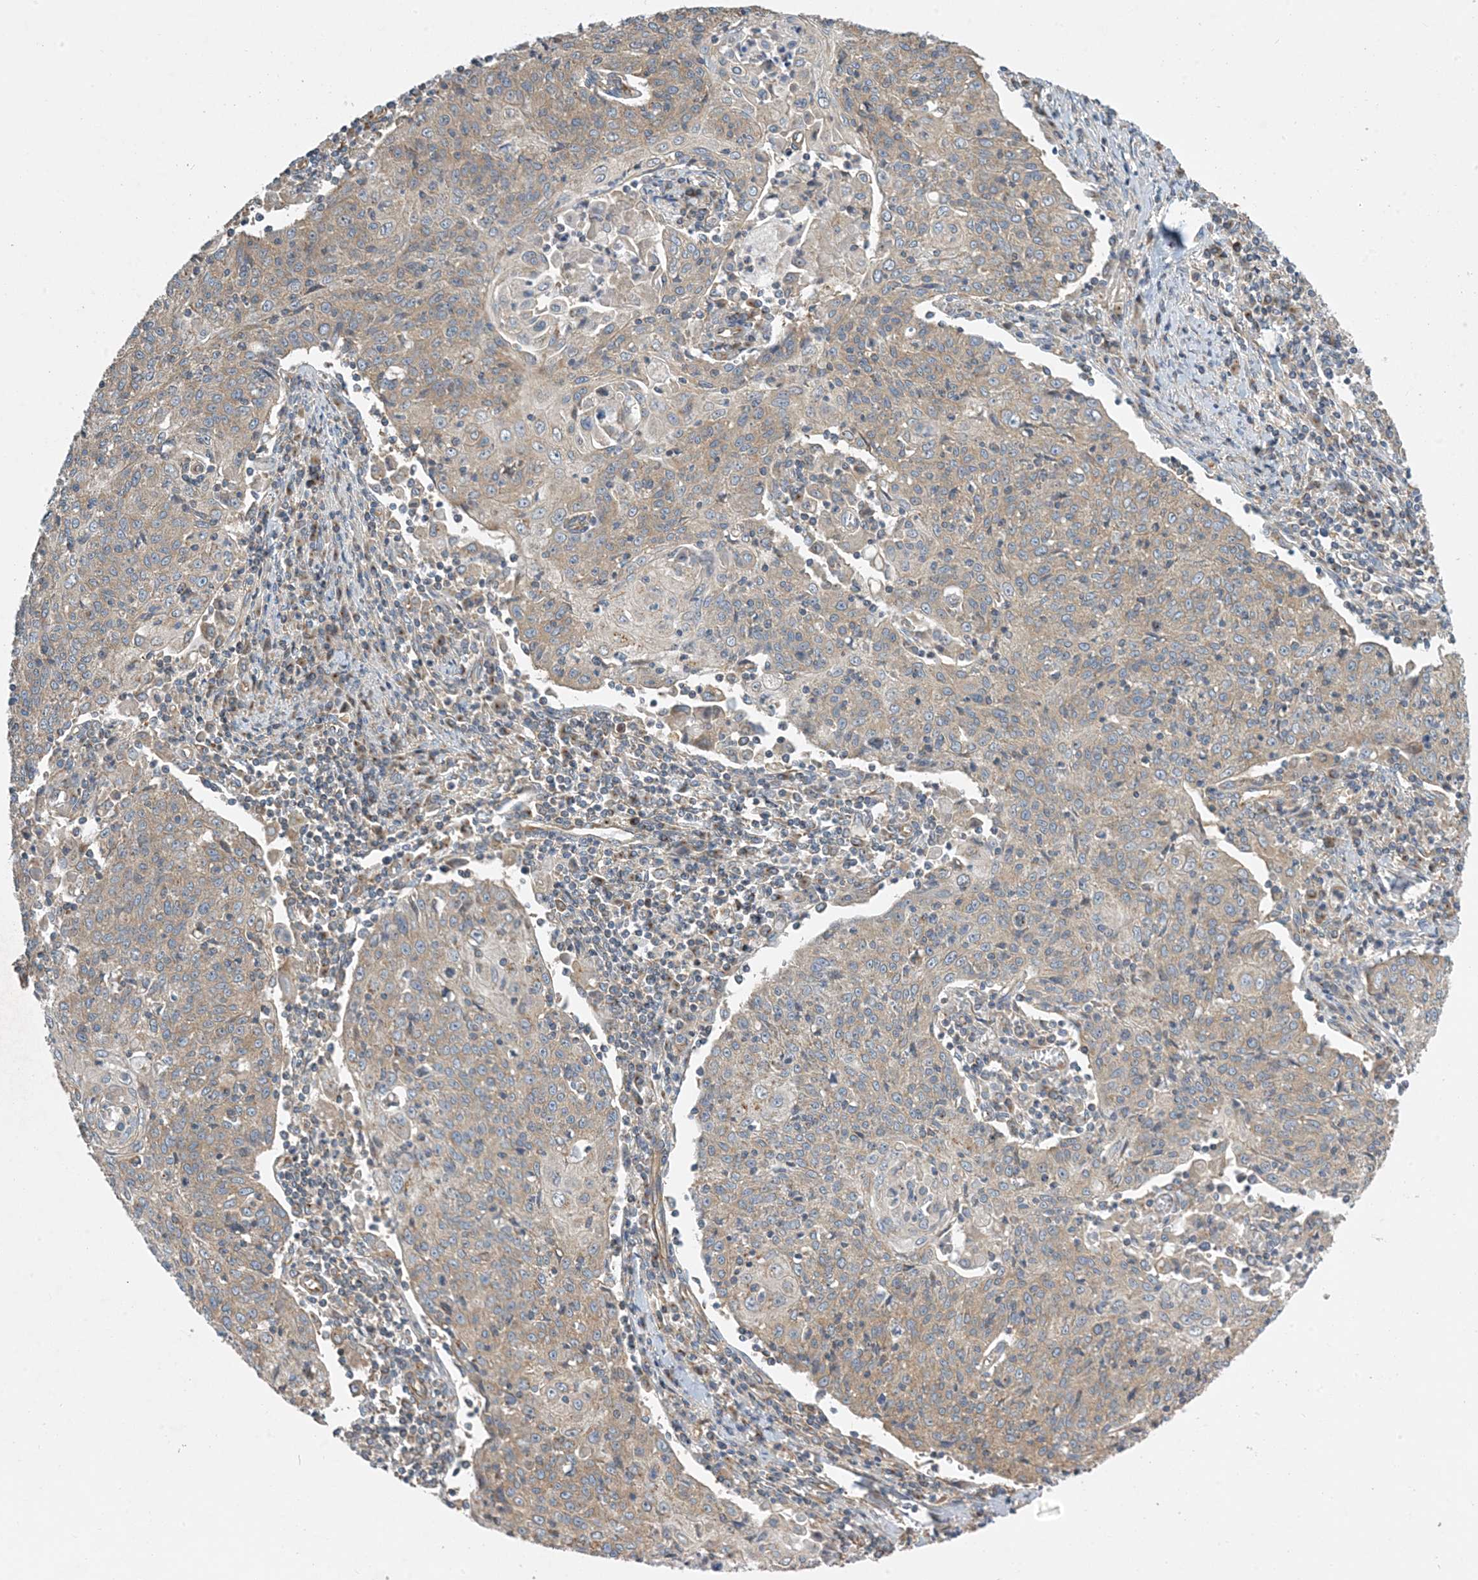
{"staining": {"intensity": "weak", "quantity": "25%-75%", "location": "cytoplasmic/membranous"}, "tissue": "cervical cancer", "cell_type": "Tumor cells", "image_type": "cancer", "snomed": [{"axis": "morphology", "description": "Squamous cell carcinoma, NOS"}, {"axis": "topography", "description": "Cervix"}], "caption": "Protein expression analysis of human cervical cancer (squamous cell carcinoma) reveals weak cytoplasmic/membranous positivity in about 25%-75% of tumor cells.", "gene": "SIDT1", "patient": {"sex": "female", "age": 48}}